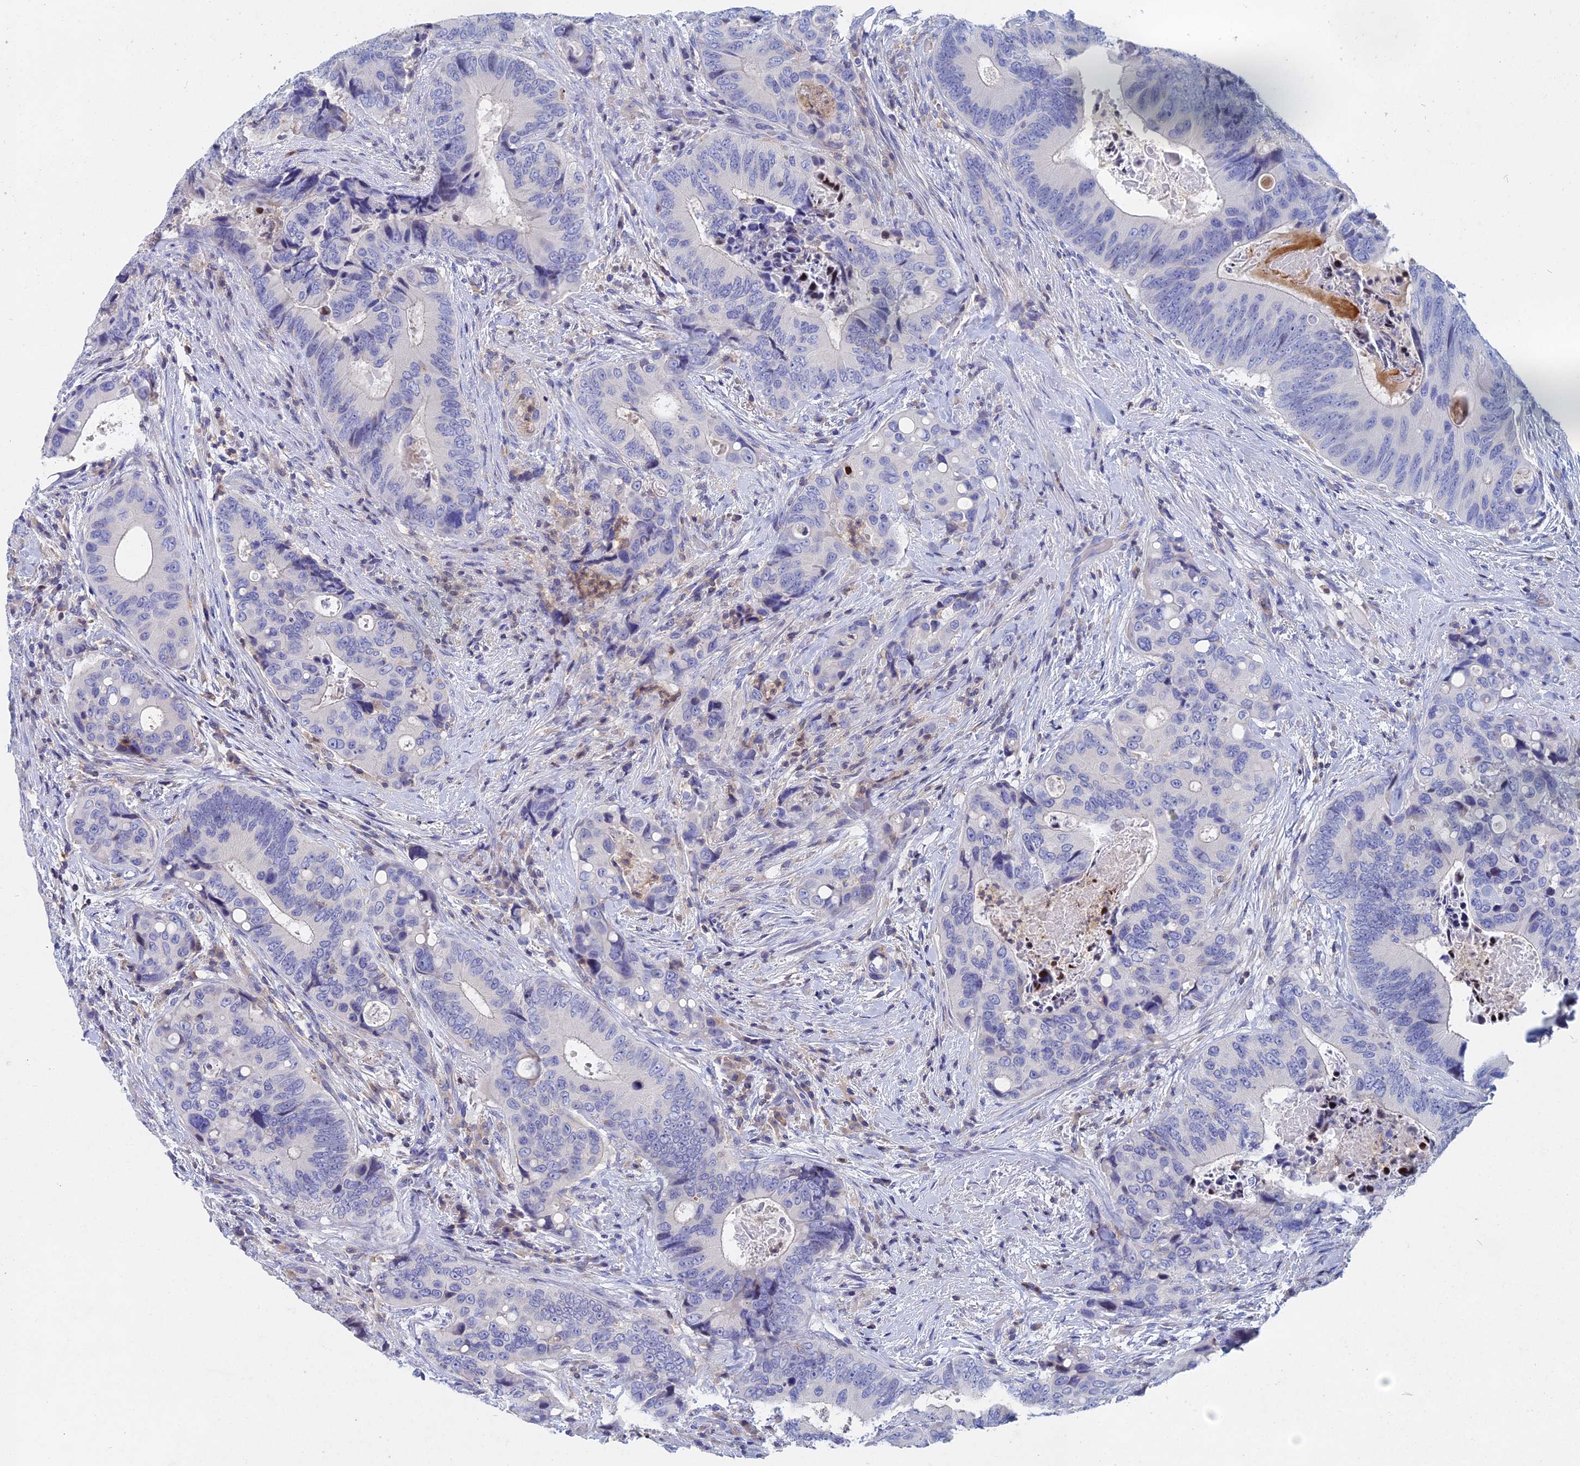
{"staining": {"intensity": "negative", "quantity": "none", "location": "none"}, "tissue": "colorectal cancer", "cell_type": "Tumor cells", "image_type": "cancer", "snomed": [{"axis": "morphology", "description": "Adenocarcinoma, NOS"}, {"axis": "topography", "description": "Colon"}], "caption": "Colorectal adenocarcinoma was stained to show a protein in brown. There is no significant positivity in tumor cells.", "gene": "ACP7", "patient": {"sex": "male", "age": 84}}